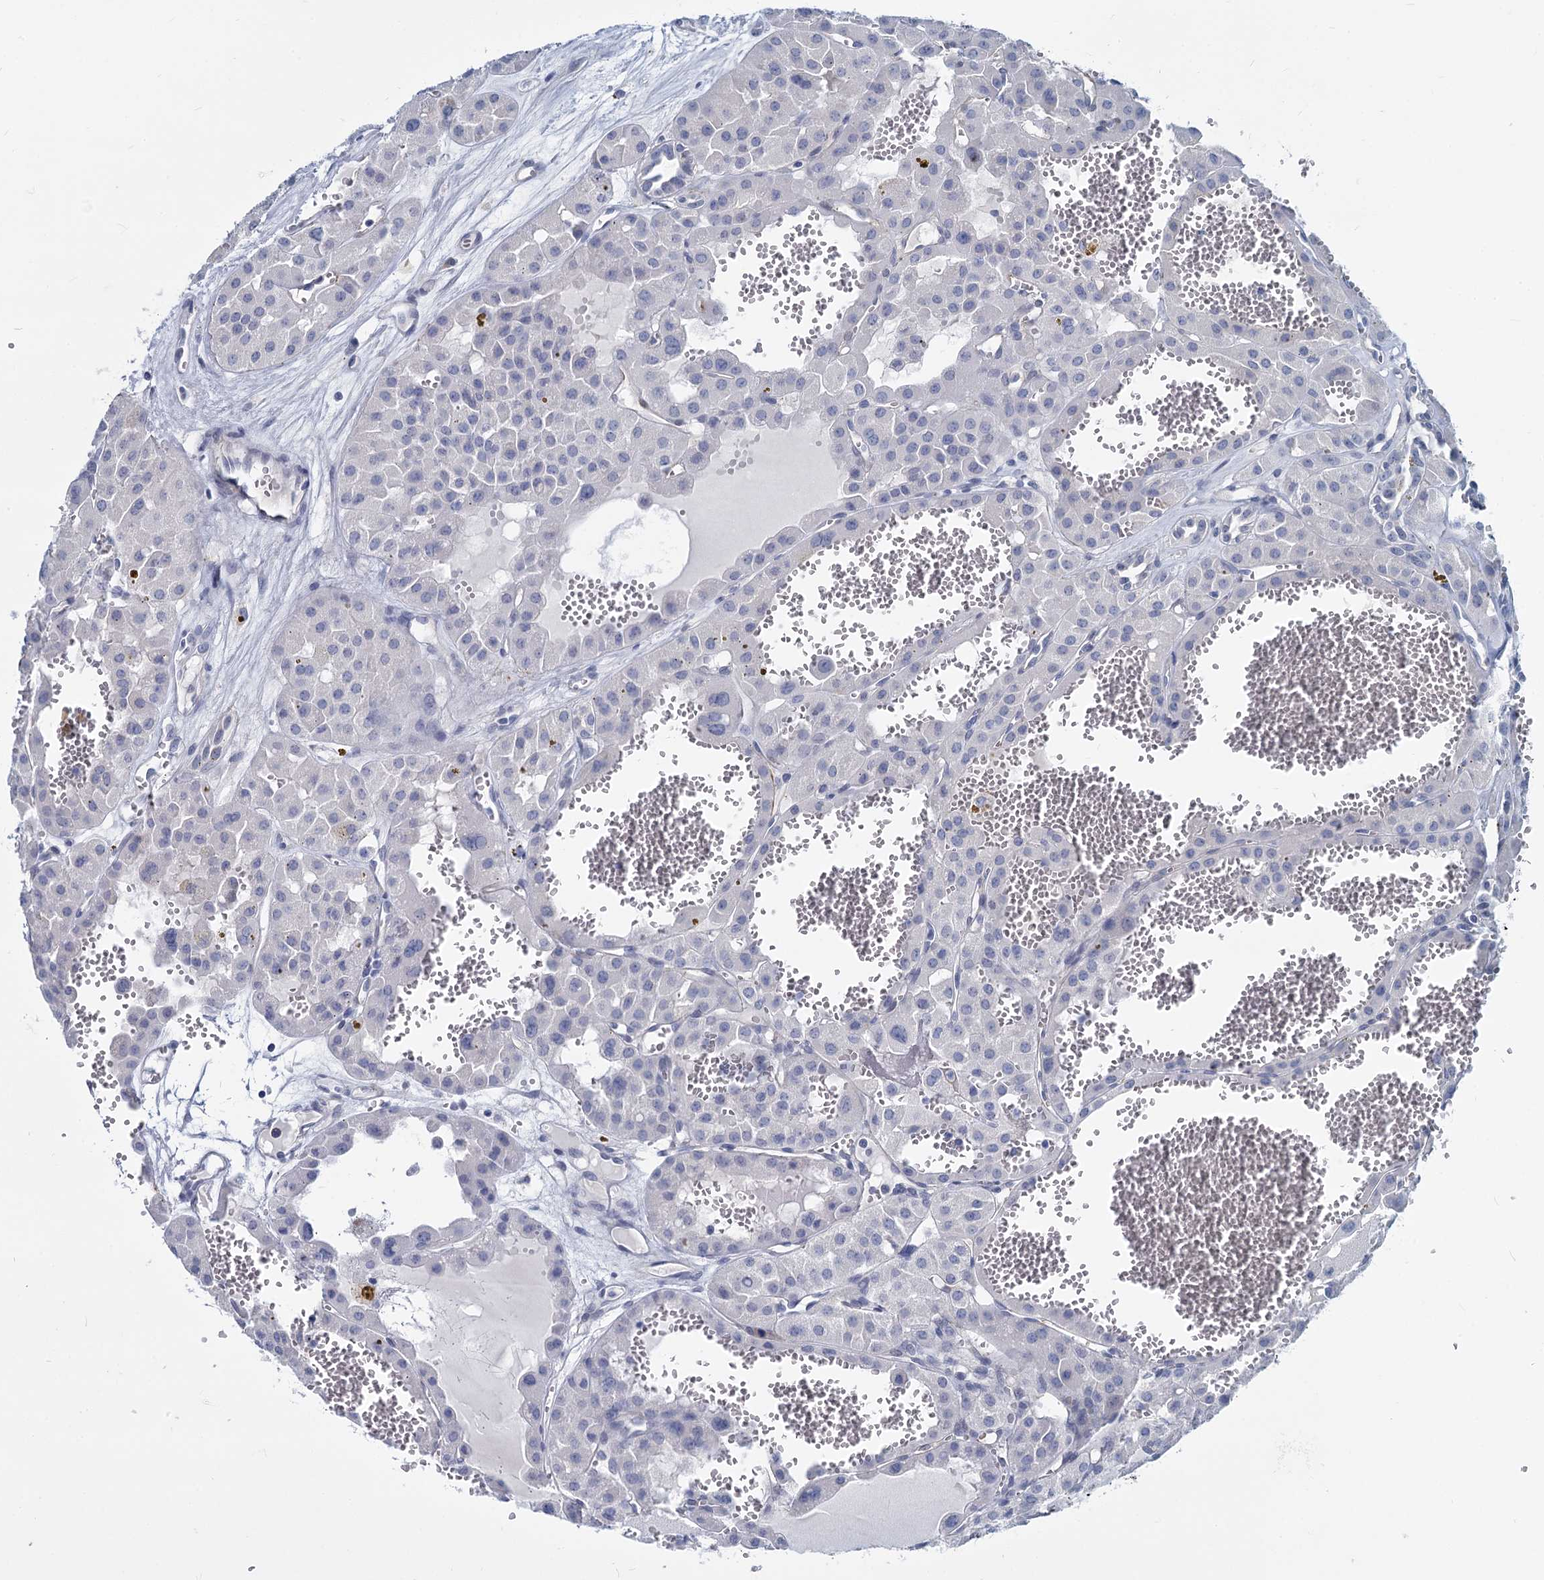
{"staining": {"intensity": "negative", "quantity": "none", "location": "none"}, "tissue": "renal cancer", "cell_type": "Tumor cells", "image_type": "cancer", "snomed": [{"axis": "morphology", "description": "Carcinoma, NOS"}, {"axis": "topography", "description": "Kidney"}], "caption": "Immunohistochemistry histopathology image of renal carcinoma stained for a protein (brown), which shows no expression in tumor cells.", "gene": "GSTM3", "patient": {"sex": "female", "age": 75}}